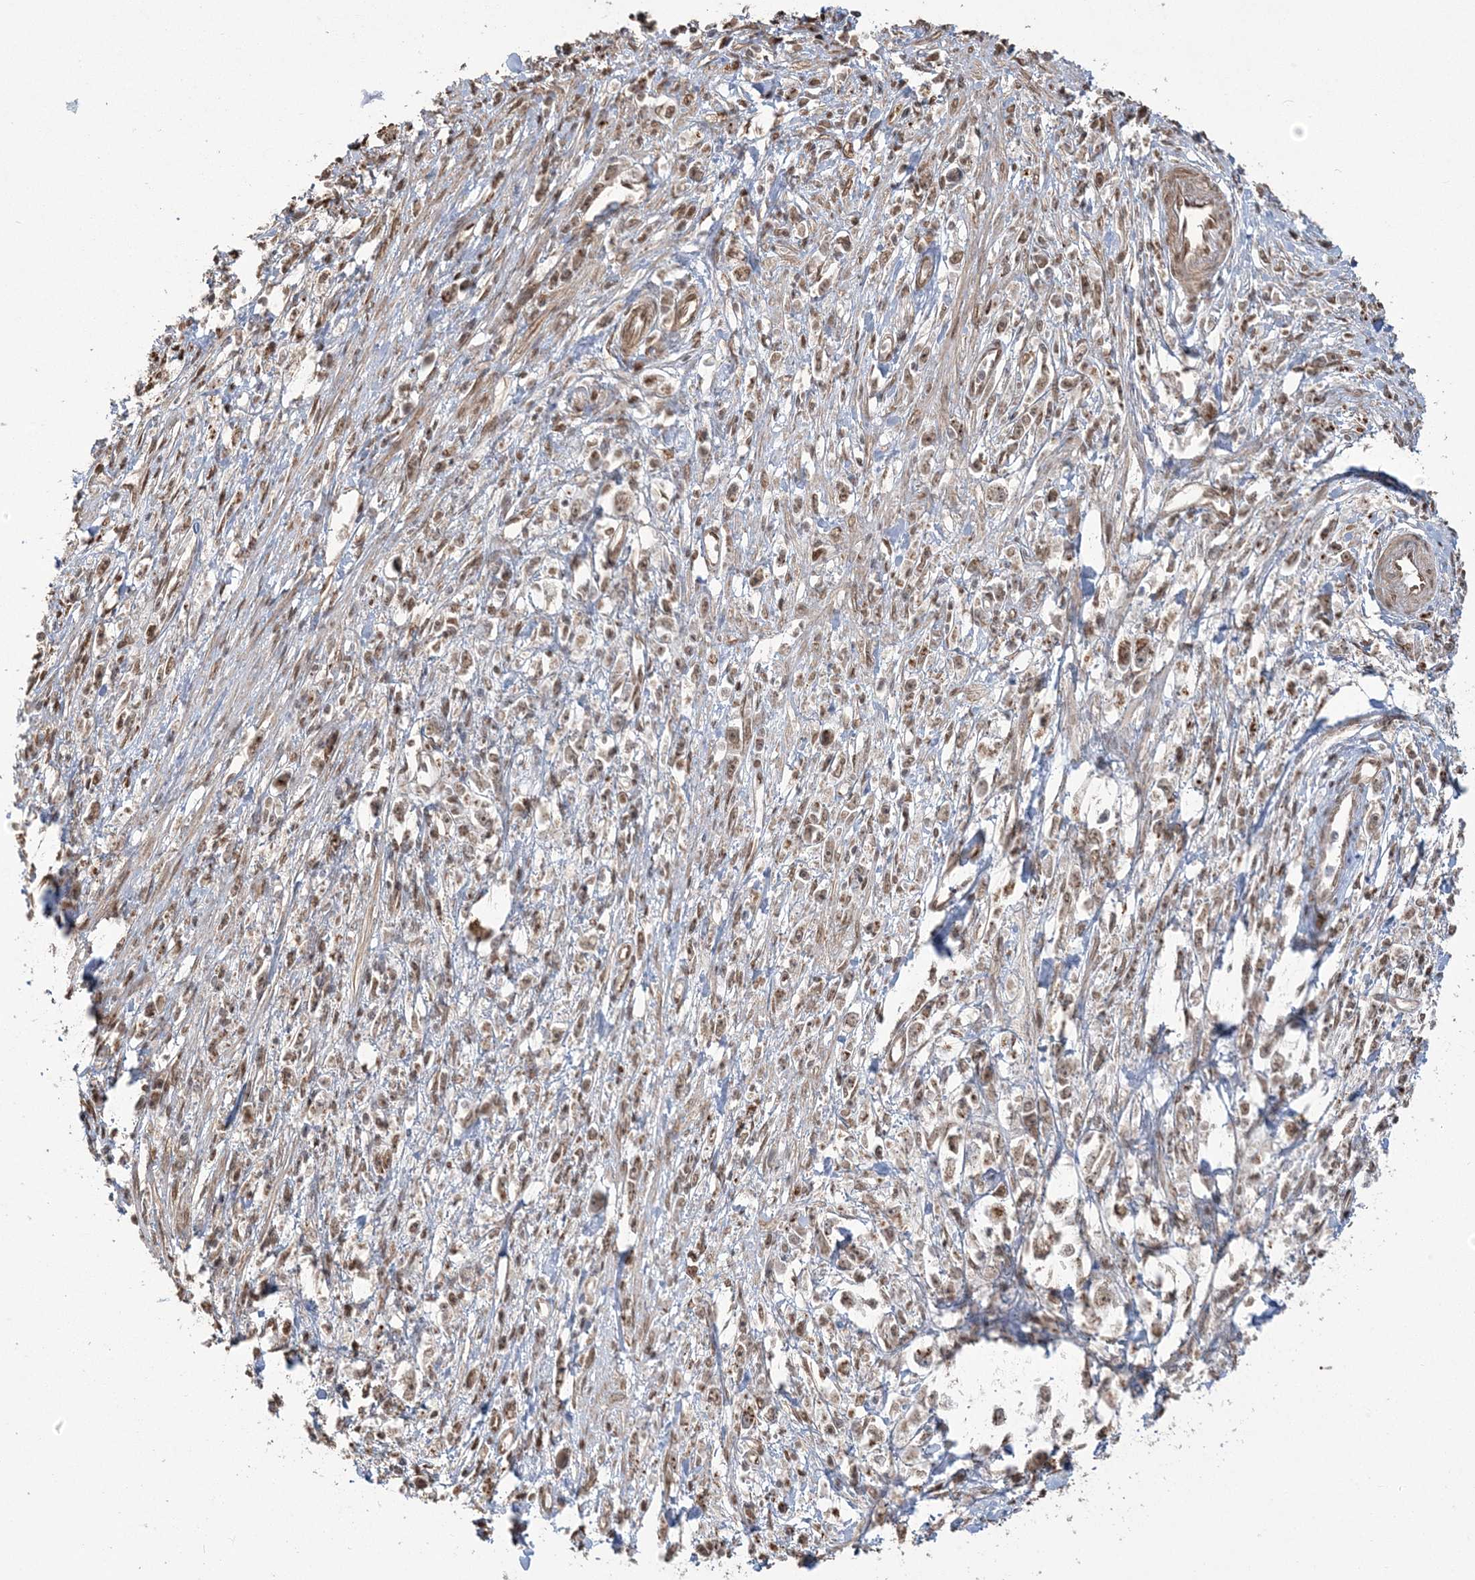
{"staining": {"intensity": "moderate", "quantity": ">75%", "location": "cytoplasmic/membranous,nuclear"}, "tissue": "stomach cancer", "cell_type": "Tumor cells", "image_type": "cancer", "snomed": [{"axis": "morphology", "description": "Adenocarcinoma, NOS"}, {"axis": "topography", "description": "Stomach"}], "caption": "Immunohistochemical staining of stomach cancer (adenocarcinoma) exhibits medium levels of moderate cytoplasmic/membranous and nuclear protein expression in approximately >75% of tumor cells.", "gene": "ZNF839", "patient": {"sex": "female", "age": 59}}